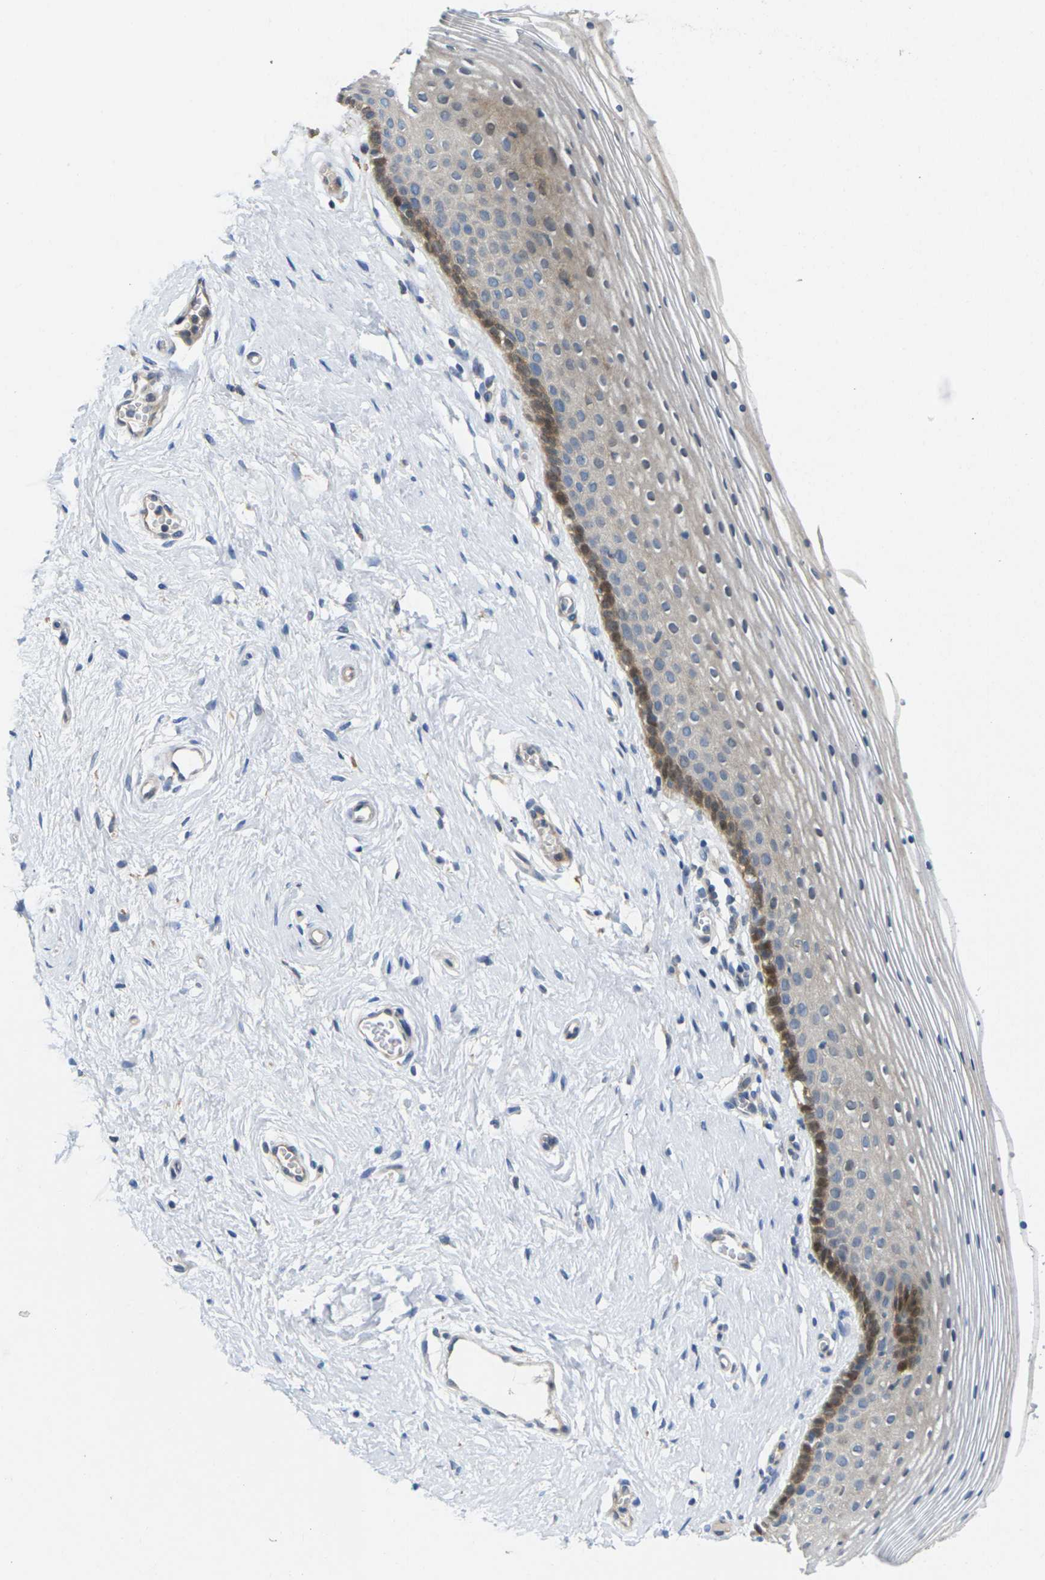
{"staining": {"intensity": "moderate", "quantity": "<25%", "location": "cytoplasmic/membranous"}, "tissue": "vagina", "cell_type": "Squamous epithelial cells", "image_type": "normal", "snomed": [{"axis": "morphology", "description": "Normal tissue, NOS"}, {"axis": "topography", "description": "Vagina"}], "caption": "High-power microscopy captured an IHC histopathology image of unremarkable vagina, revealing moderate cytoplasmic/membranous positivity in approximately <25% of squamous epithelial cells.", "gene": "SCNN1A", "patient": {"sex": "female", "age": 32}}